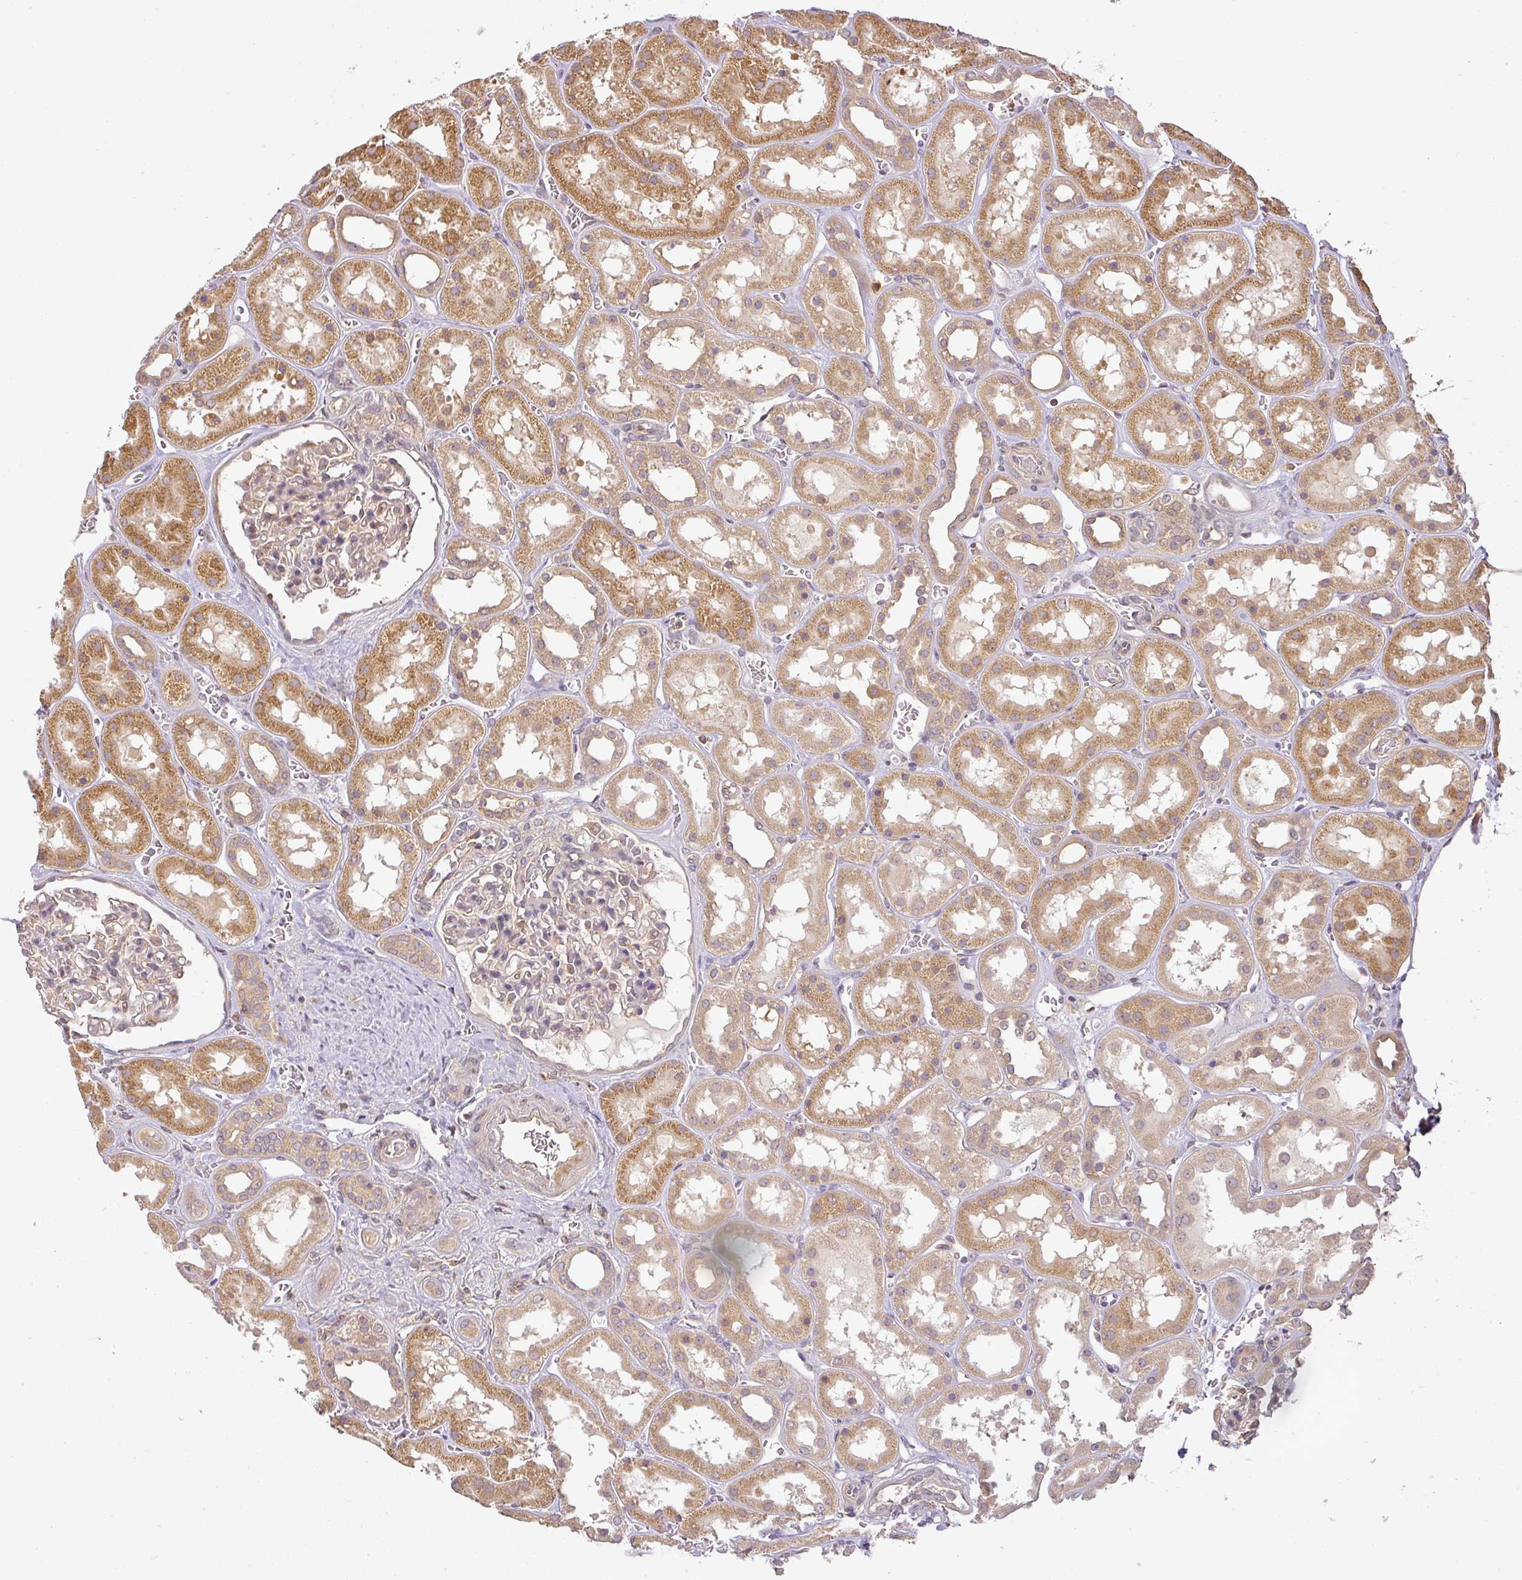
{"staining": {"intensity": "moderate", "quantity": "<25%", "location": "cytoplasmic/membranous"}, "tissue": "kidney", "cell_type": "Cells in glomeruli", "image_type": "normal", "snomed": [{"axis": "morphology", "description": "Normal tissue, NOS"}, {"axis": "topography", "description": "Kidney"}], "caption": "Protein analysis of unremarkable kidney demonstrates moderate cytoplasmic/membranous staining in about <25% of cells in glomeruli. Nuclei are stained in blue.", "gene": "TCL1B", "patient": {"sex": "female", "age": 41}}